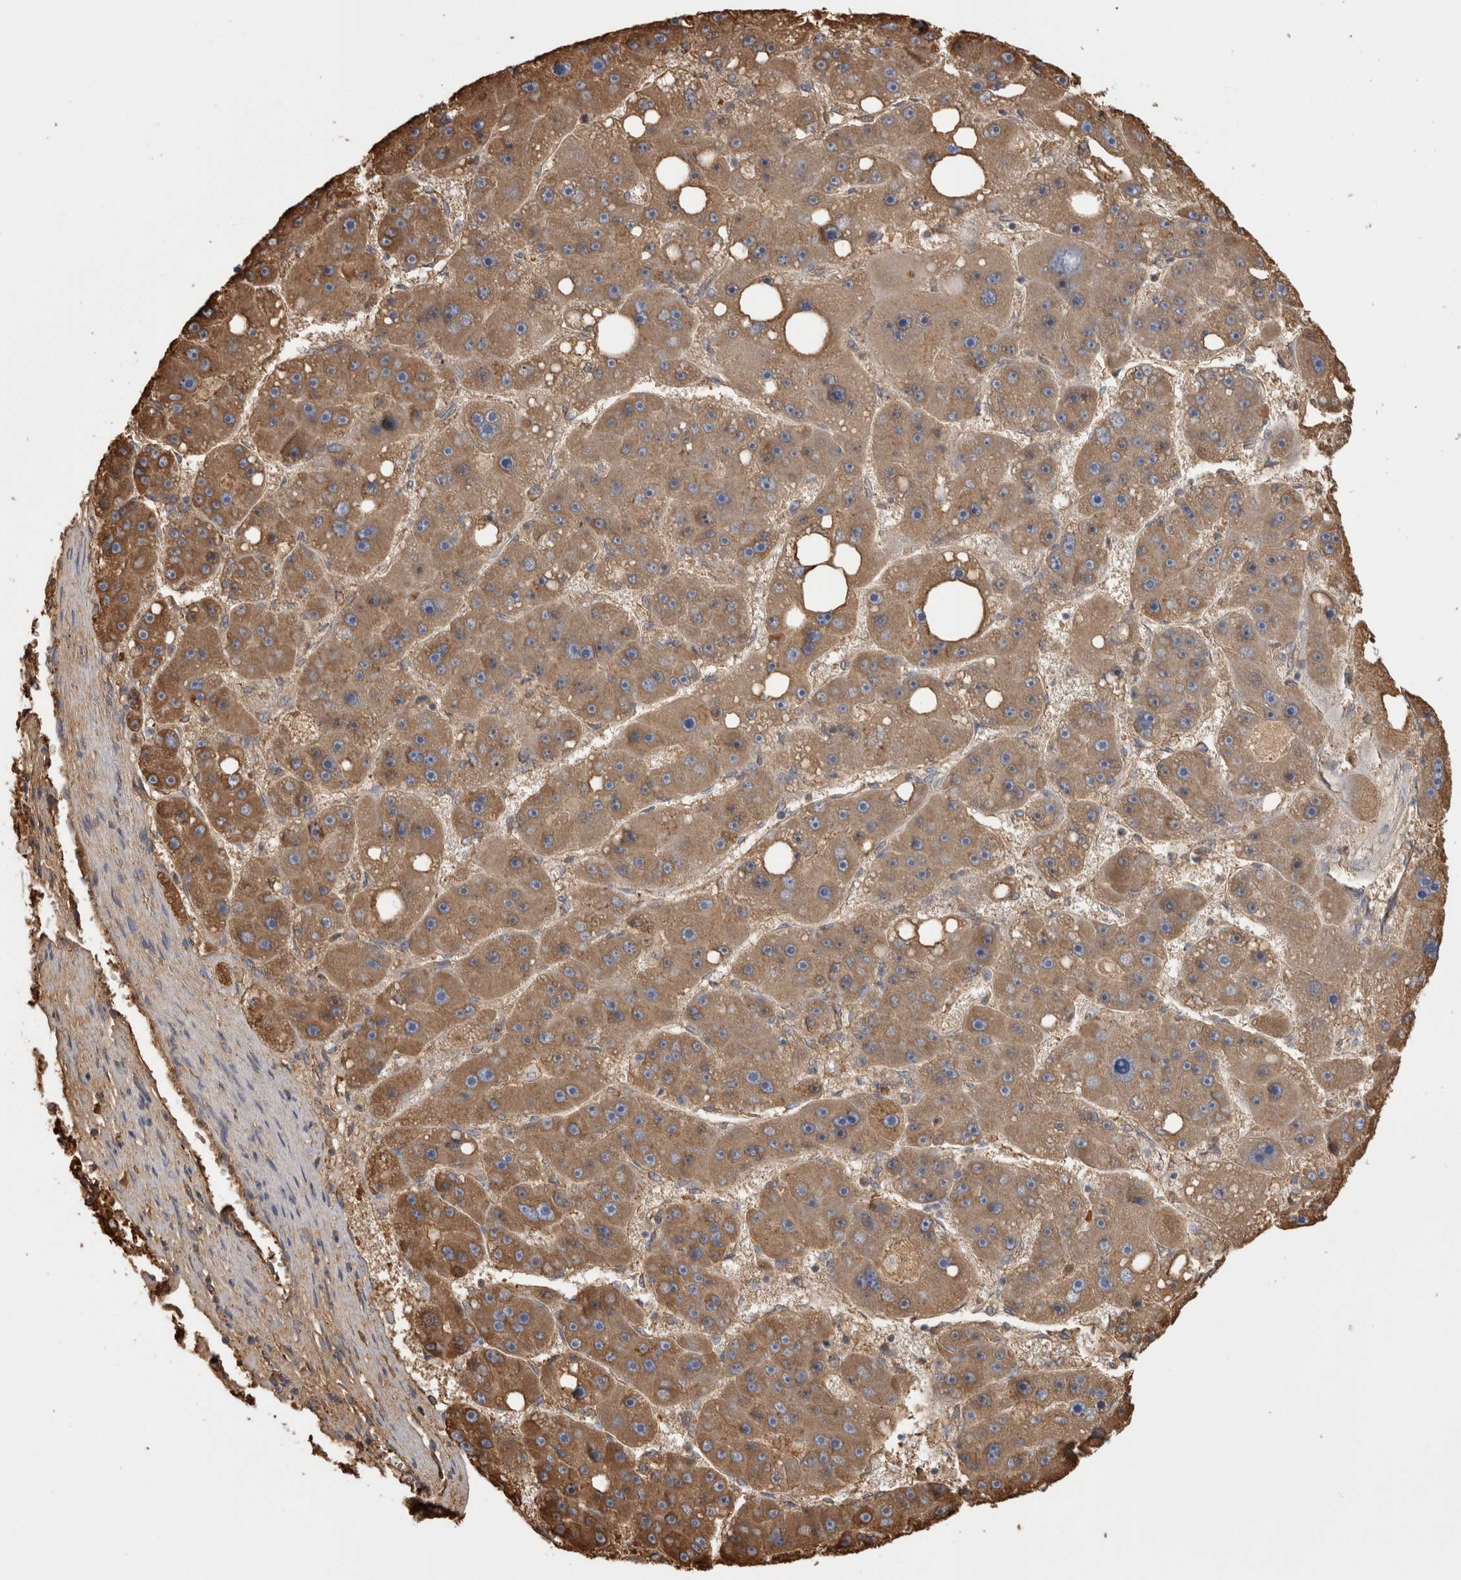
{"staining": {"intensity": "moderate", "quantity": ">75%", "location": "cytoplasmic/membranous"}, "tissue": "liver cancer", "cell_type": "Tumor cells", "image_type": "cancer", "snomed": [{"axis": "morphology", "description": "Carcinoma, Hepatocellular, NOS"}, {"axis": "topography", "description": "Liver"}], "caption": "DAB (3,3'-diaminobenzidine) immunohistochemical staining of liver hepatocellular carcinoma displays moderate cytoplasmic/membranous protein positivity in approximately >75% of tumor cells.", "gene": "TBCE", "patient": {"sex": "female", "age": 61}}